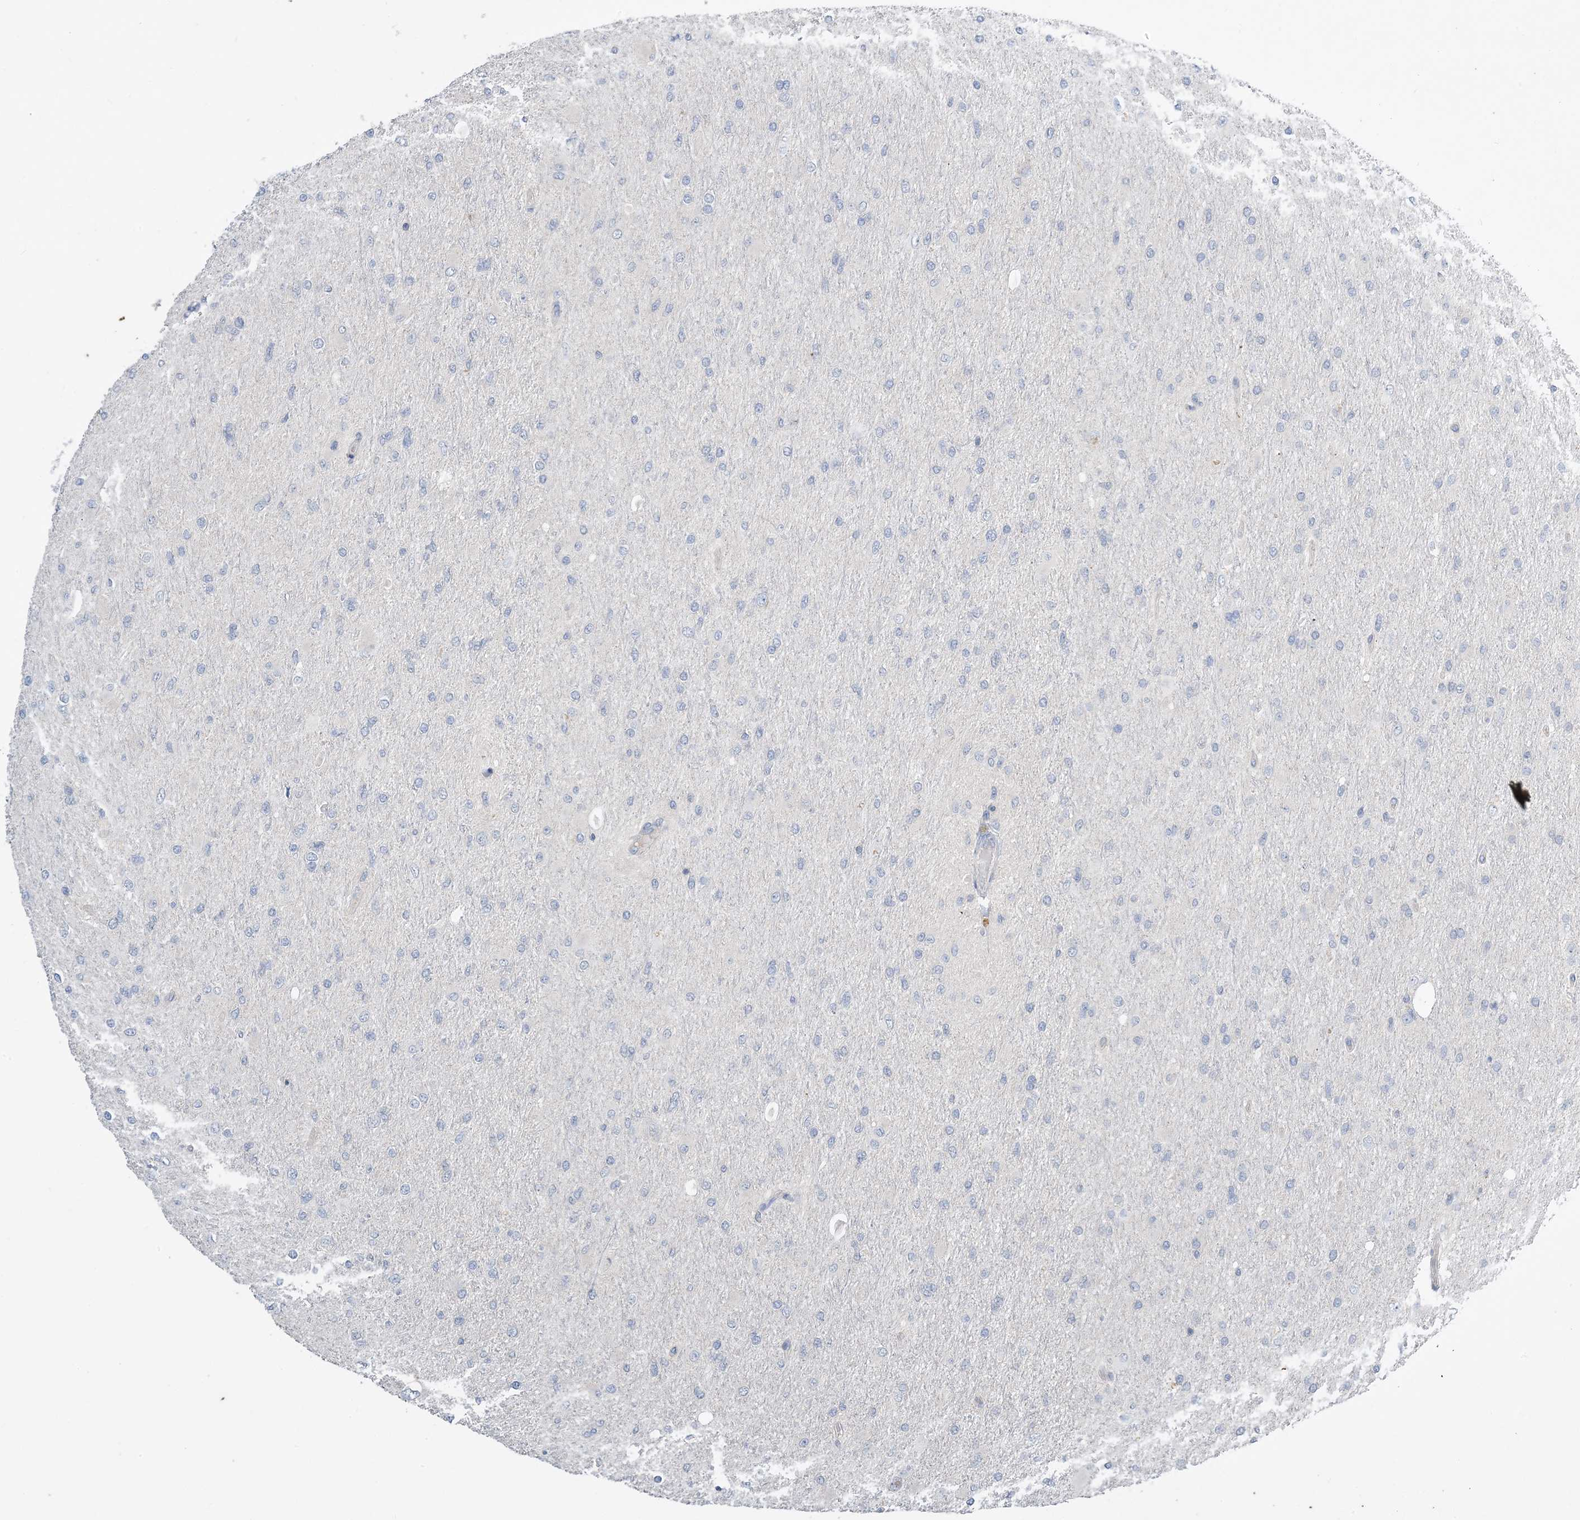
{"staining": {"intensity": "negative", "quantity": "none", "location": "none"}, "tissue": "glioma", "cell_type": "Tumor cells", "image_type": "cancer", "snomed": [{"axis": "morphology", "description": "Glioma, malignant, High grade"}, {"axis": "topography", "description": "Cerebral cortex"}], "caption": "Micrograph shows no significant protein expression in tumor cells of high-grade glioma (malignant).", "gene": "KPRP", "patient": {"sex": "female", "age": 36}}